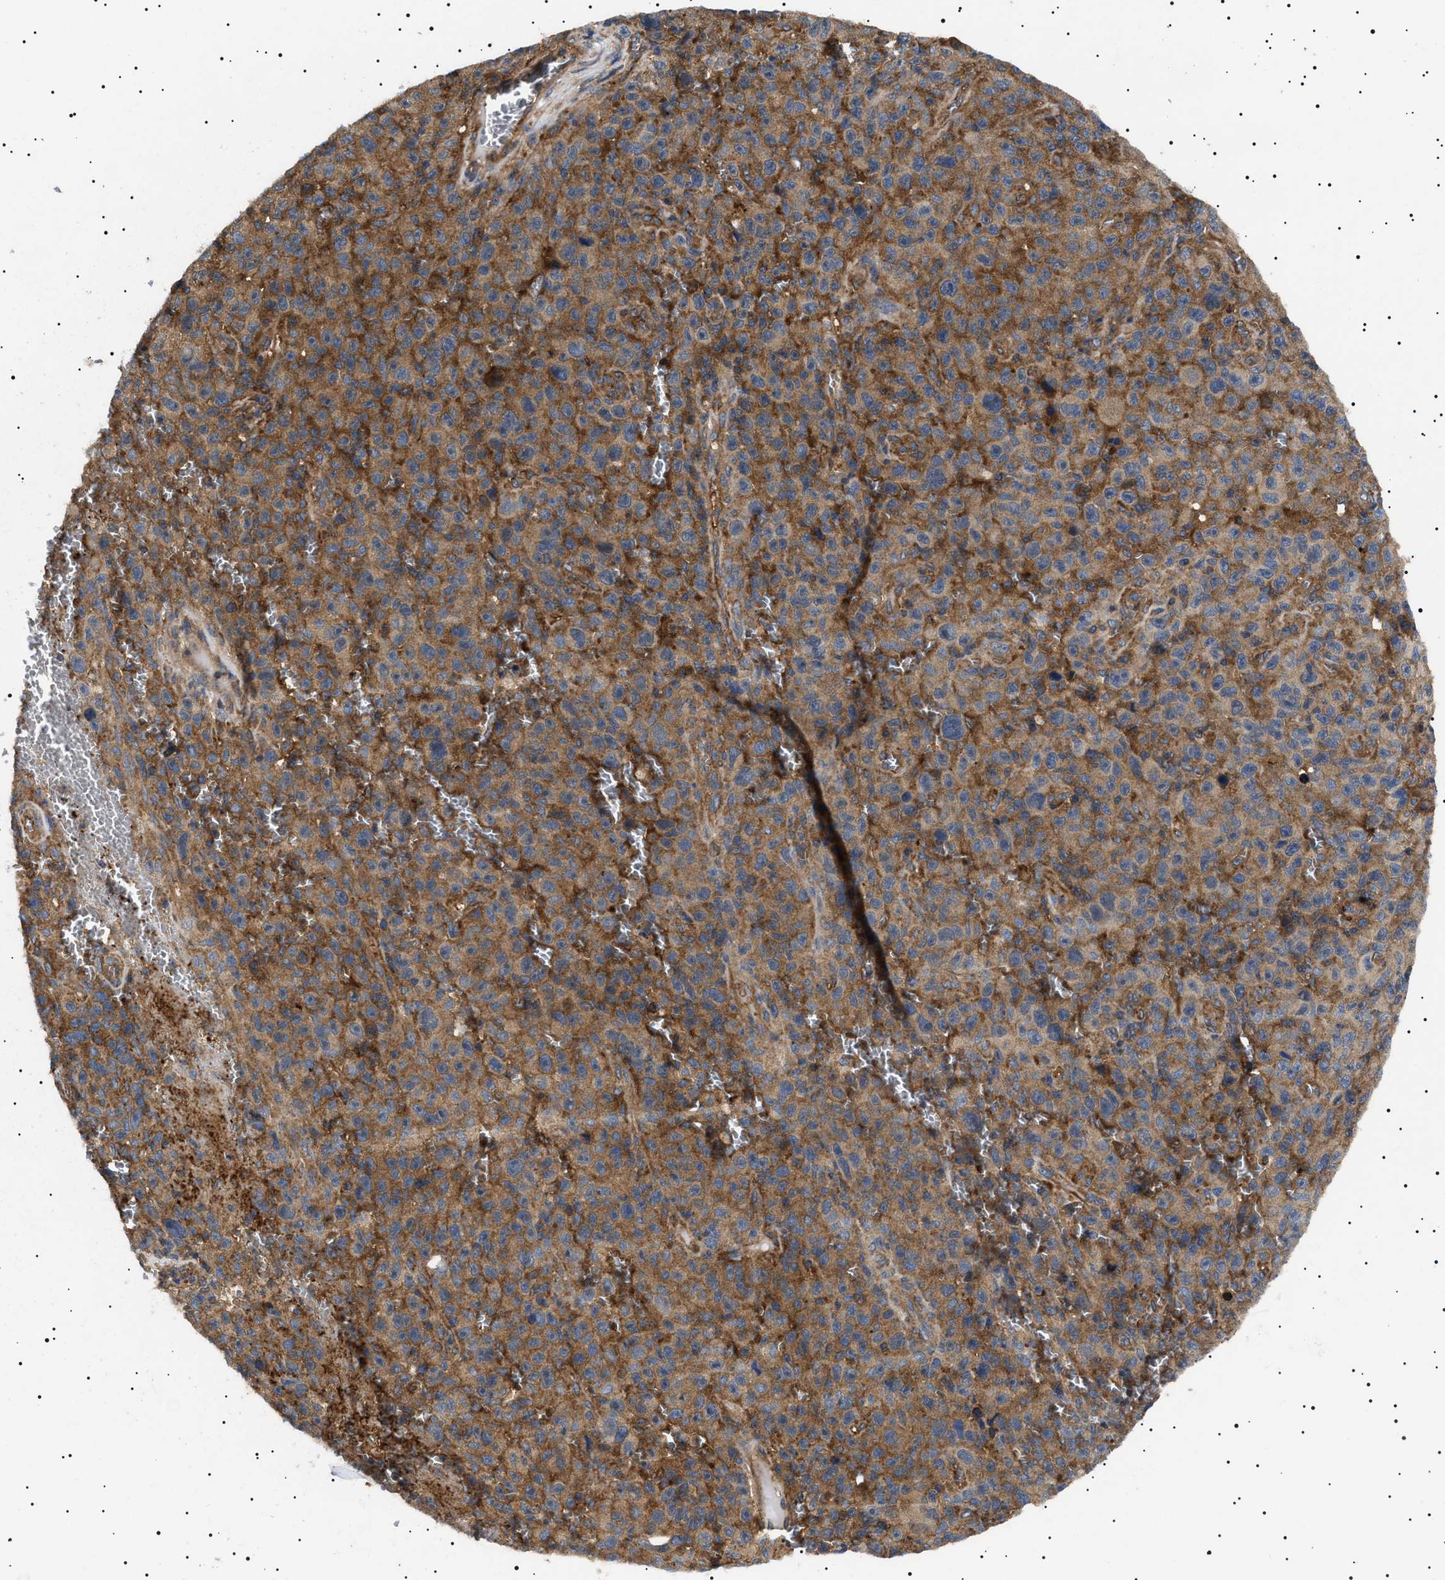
{"staining": {"intensity": "strong", "quantity": ">75%", "location": "cytoplasmic/membranous"}, "tissue": "melanoma", "cell_type": "Tumor cells", "image_type": "cancer", "snomed": [{"axis": "morphology", "description": "Malignant melanoma, NOS"}, {"axis": "topography", "description": "Skin"}], "caption": "Melanoma stained with immunohistochemistry demonstrates strong cytoplasmic/membranous expression in approximately >75% of tumor cells. The staining is performed using DAB brown chromogen to label protein expression. The nuclei are counter-stained blue using hematoxylin.", "gene": "TPP2", "patient": {"sex": "female", "age": 82}}